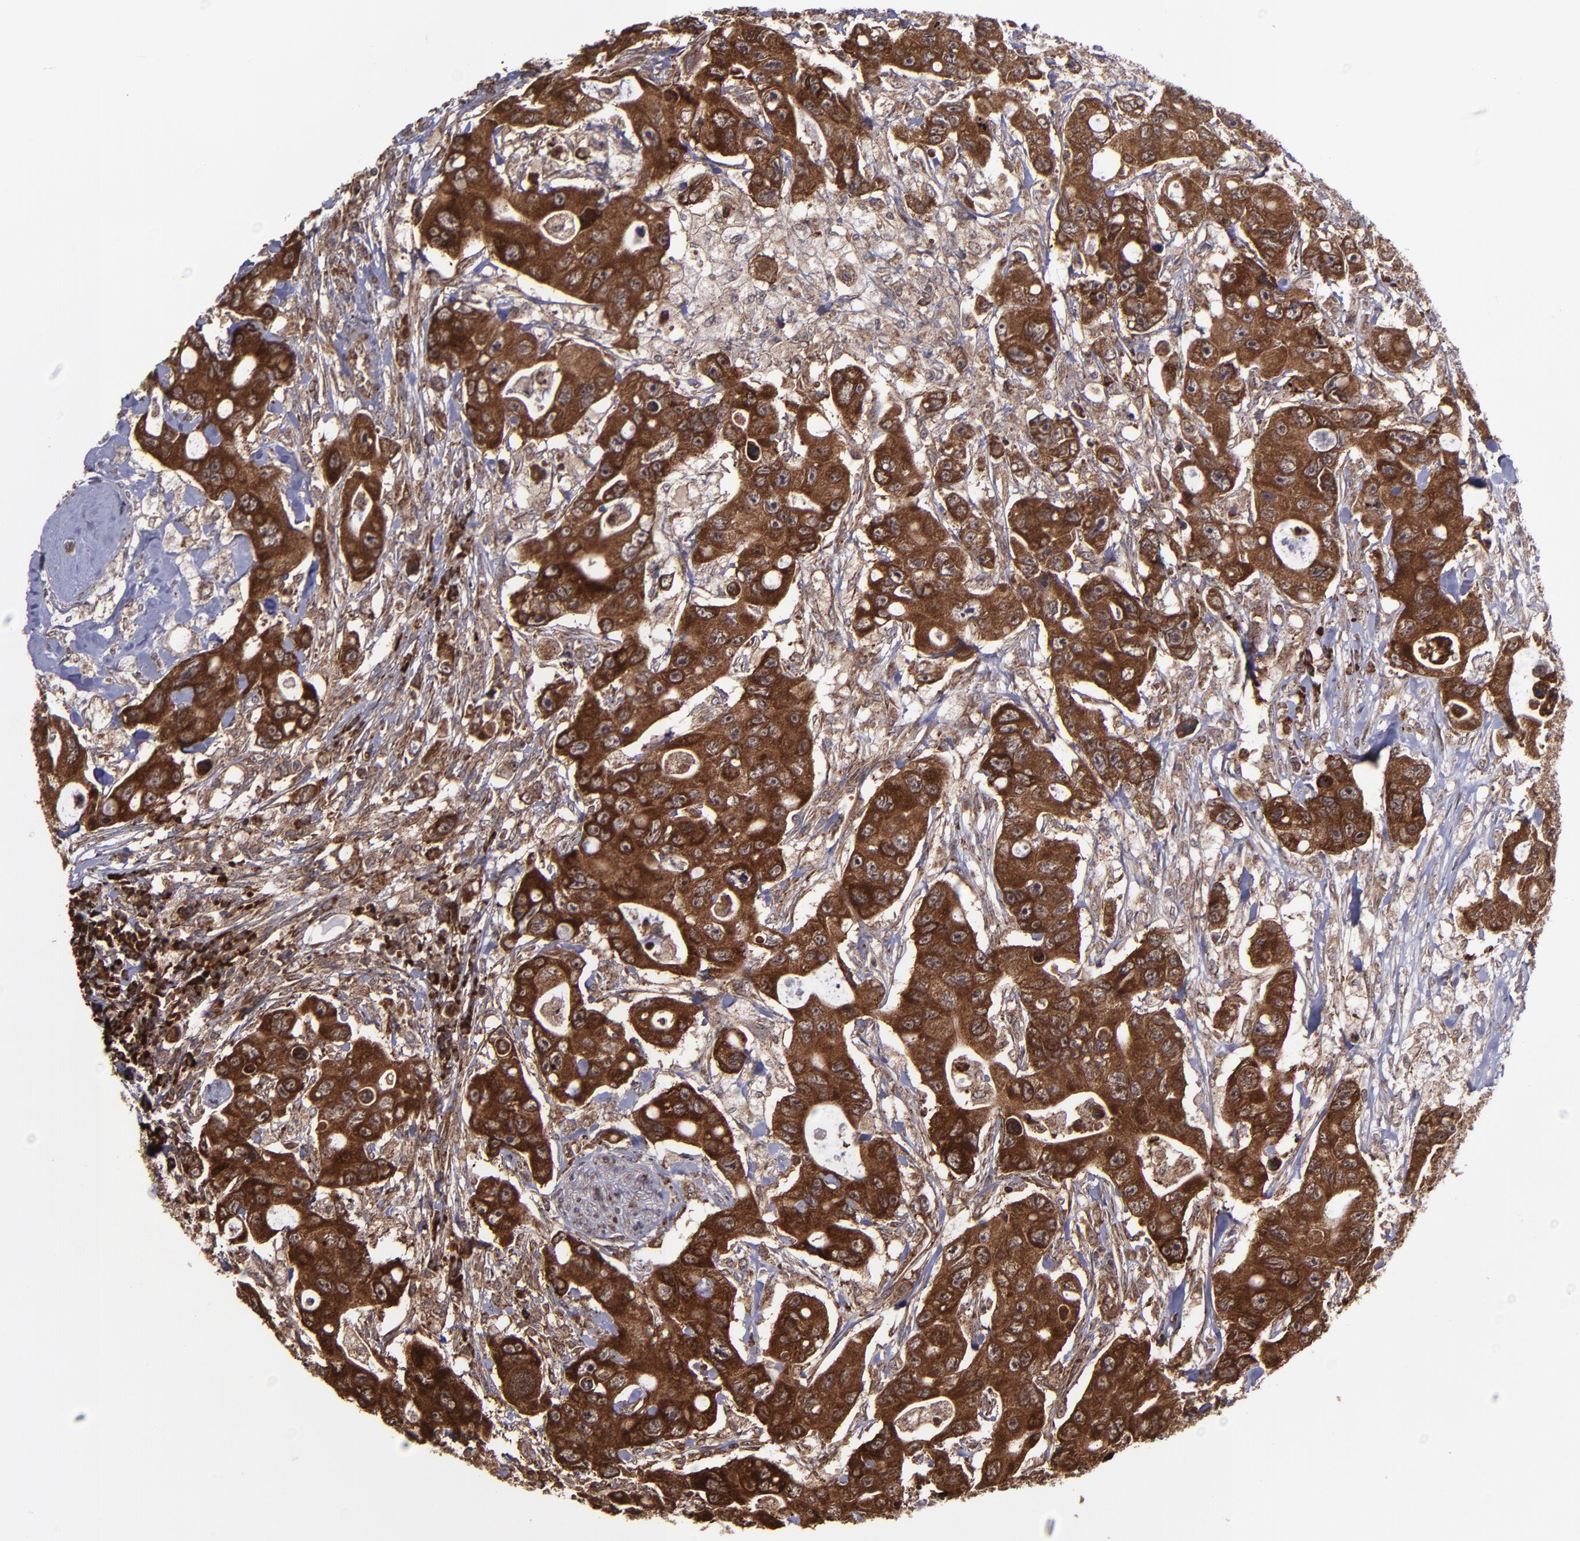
{"staining": {"intensity": "strong", "quantity": ">75%", "location": "cytoplasmic/membranous,nuclear"}, "tissue": "colorectal cancer", "cell_type": "Tumor cells", "image_type": "cancer", "snomed": [{"axis": "morphology", "description": "Adenocarcinoma, NOS"}, {"axis": "topography", "description": "Colon"}], "caption": "Adenocarcinoma (colorectal) was stained to show a protein in brown. There is high levels of strong cytoplasmic/membranous and nuclear expression in about >75% of tumor cells. (IHC, brightfield microscopy, high magnification).", "gene": "EIF4ENIF1", "patient": {"sex": "female", "age": 46}}